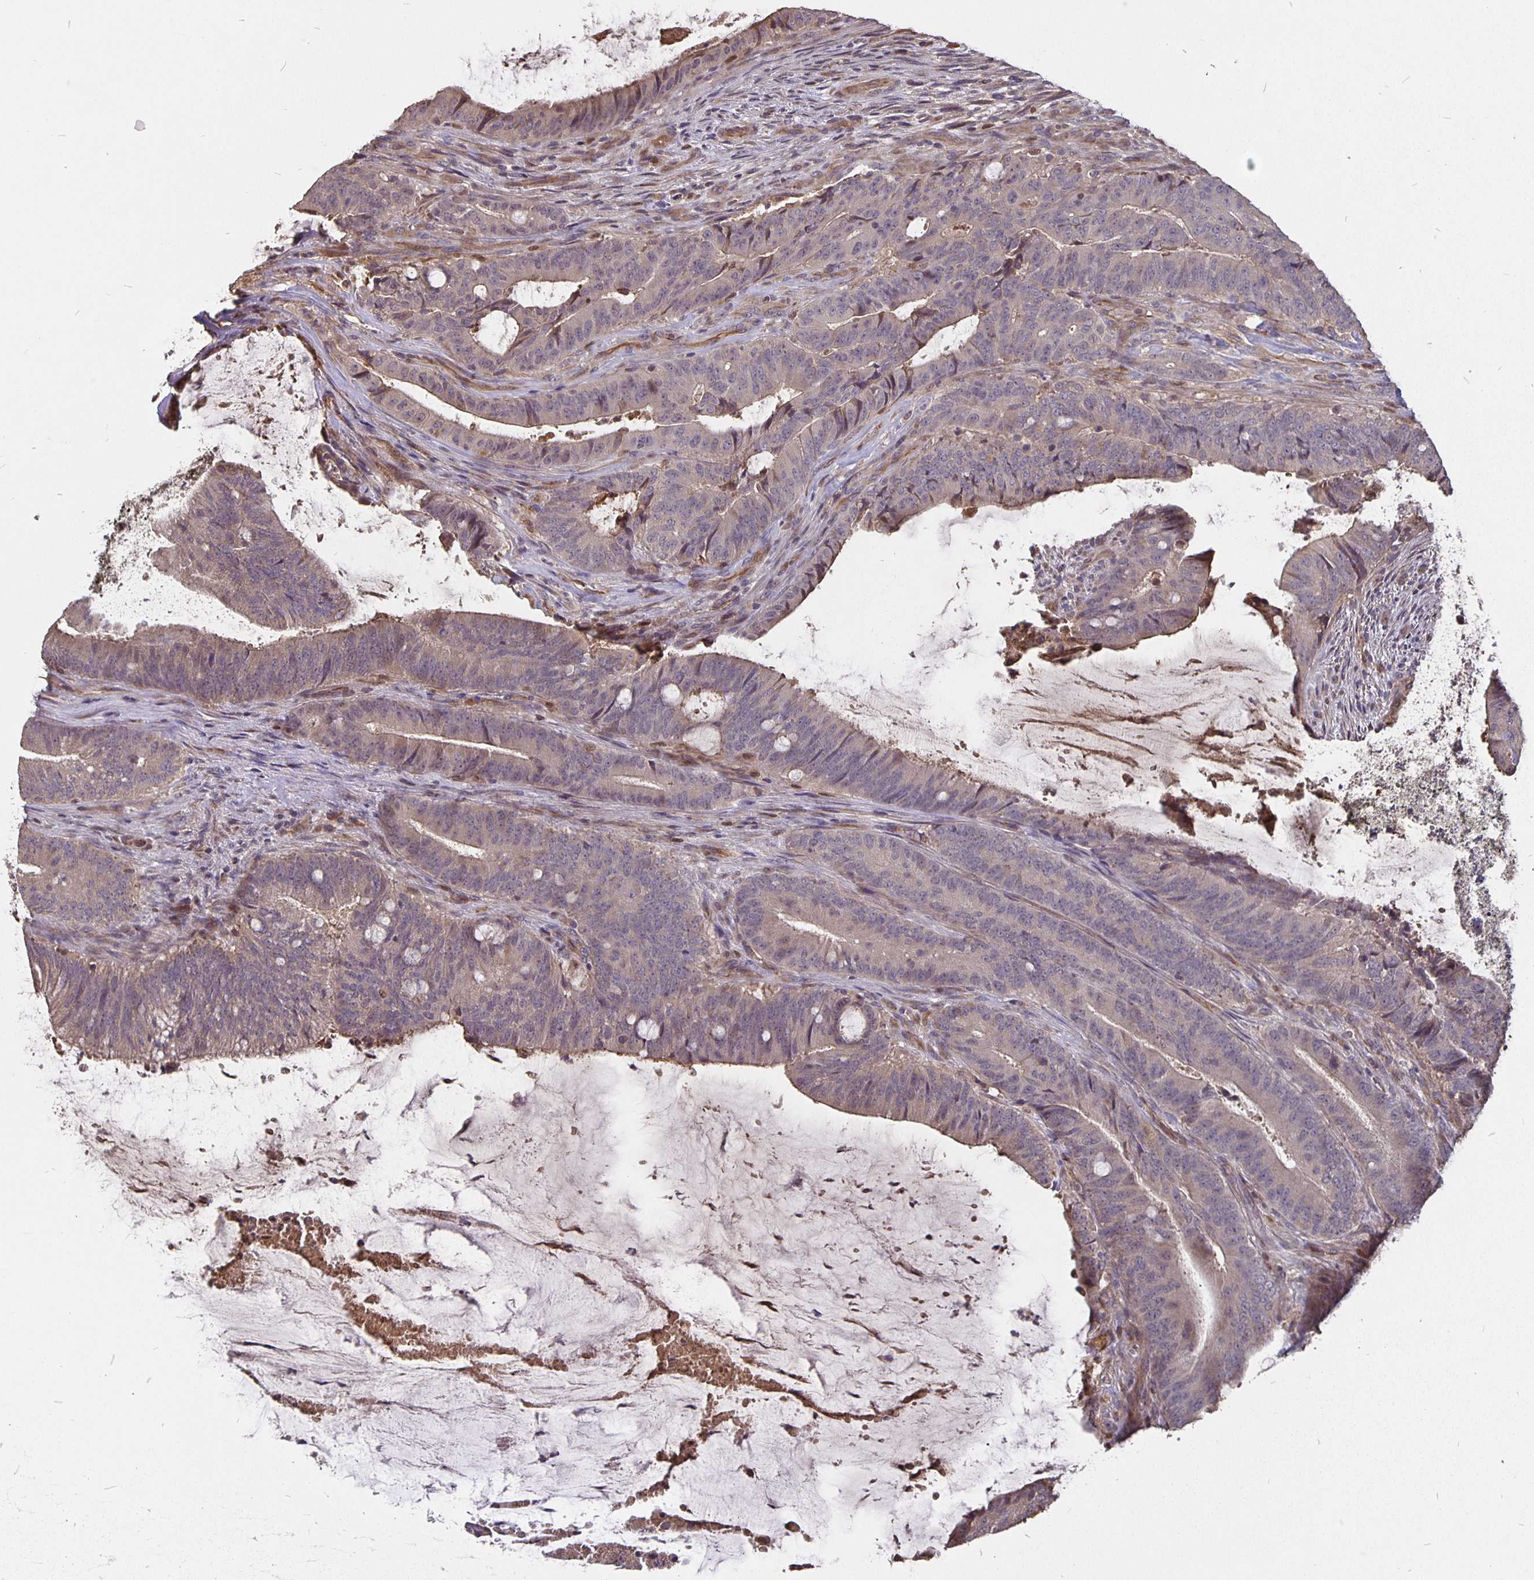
{"staining": {"intensity": "weak", "quantity": "<25%", "location": "cytoplasmic/membranous"}, "tissue": "colorectal cancer", "cell_type": "Tumor cells", "image_type": "cancer", "snomed": [{"axis": "morphology", "description": "Adenocarcinoma, NOS"}, {"axis": "topography", "description": "Colon"}], "caption": "Tumor cells show no significant staining in colorectal cancer (adenocarcinoma).", "gene": "NOG", "patient": {"sex": "female", "age": 43}}